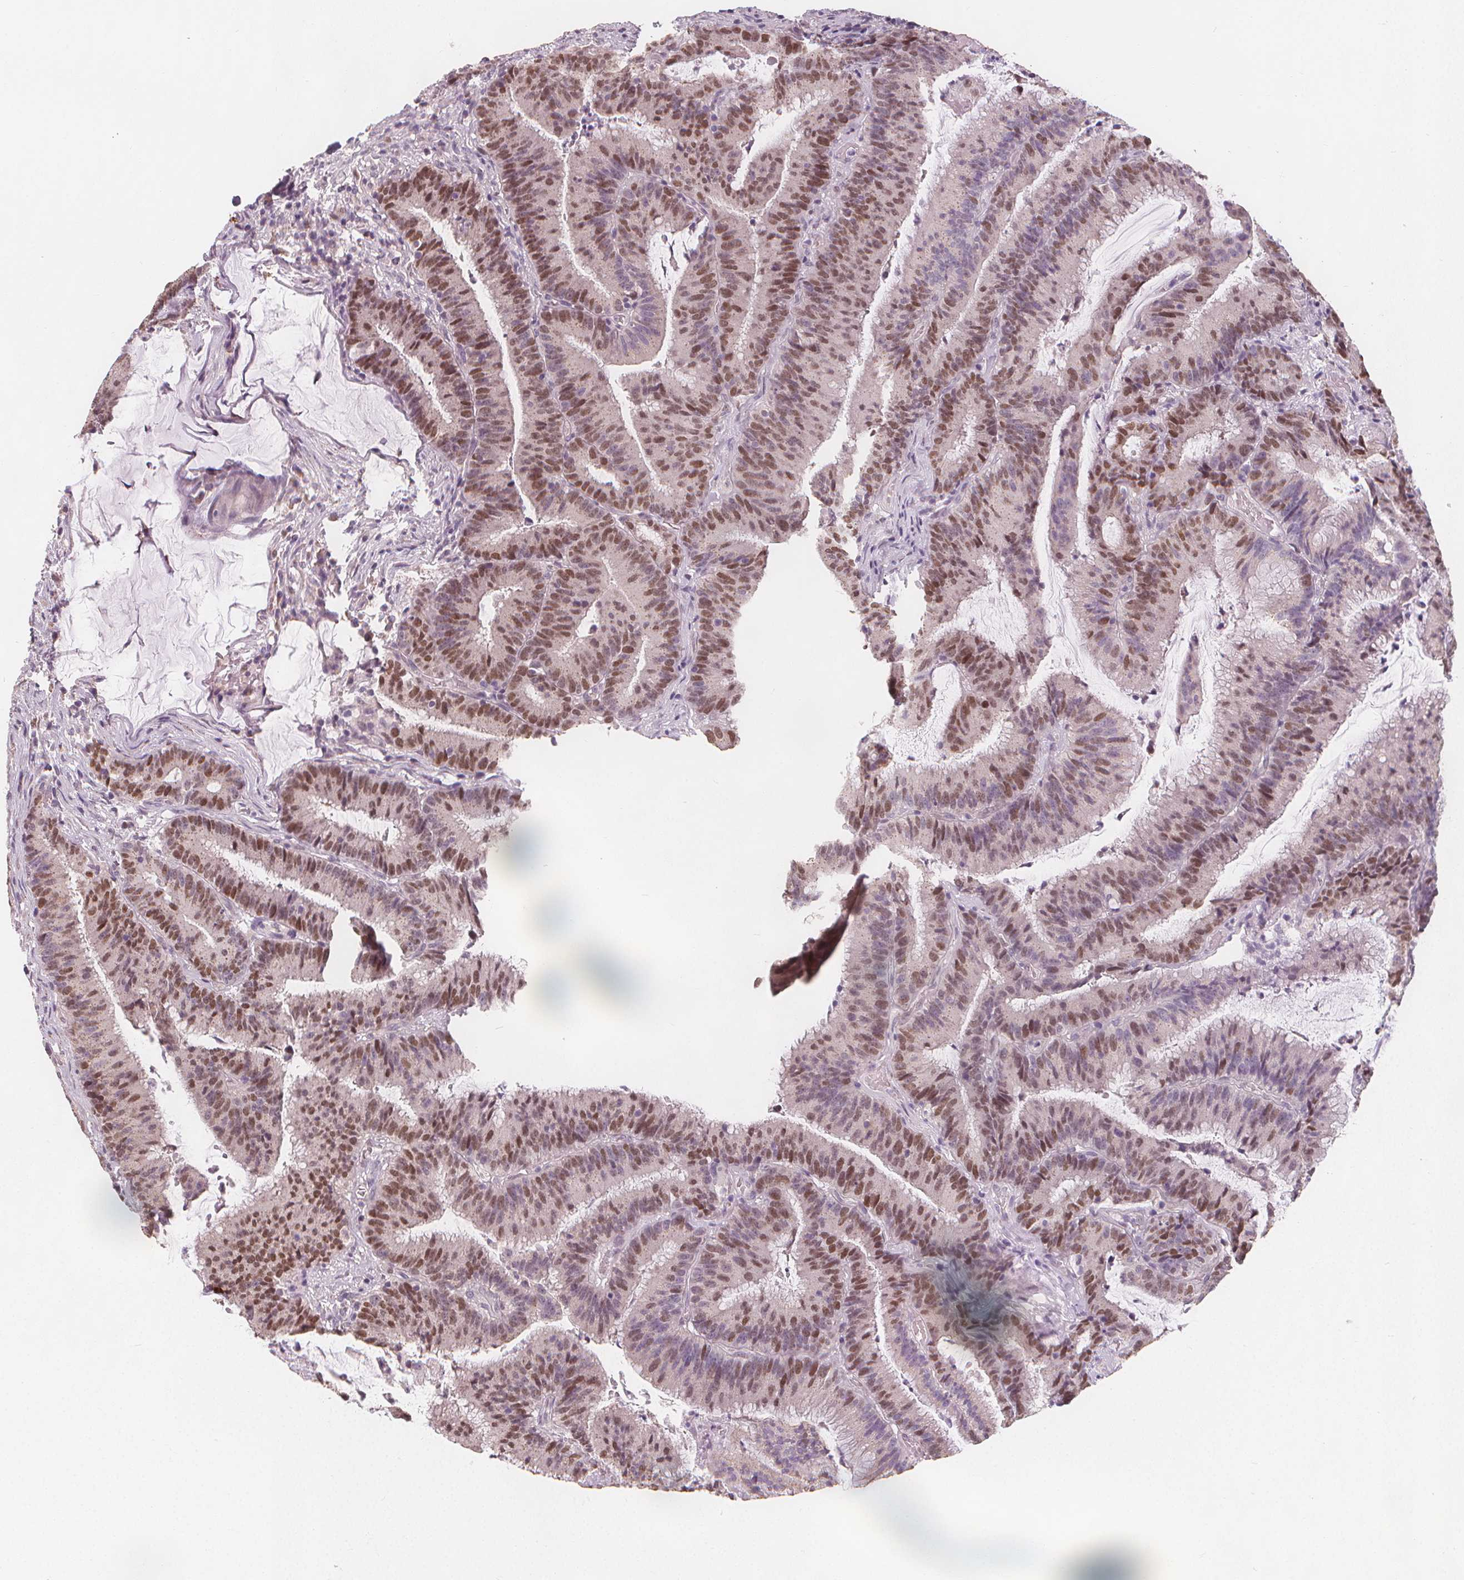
{"staining": {"intensity": "moderate", "quantity": ">75%", "location": "nuclear"}, "tissue": "colorectal cancer", "cell_type": "Tumor cells", "image_type": "cancer", "snomed": [{"axis": "morphology", "description": "Adenocarcinoma, NOS"}, {"axis": "topography", "description": "Colon"}], "caption": "A brown stain labels moderate nuclear positivity of a protein in human colorectal cancer tumor cells. The protein of interest is shown in brown color, while the nuclei are stained blue.", "gene": "TIPIN", "patient": {"sex": "female", "age": 78}}